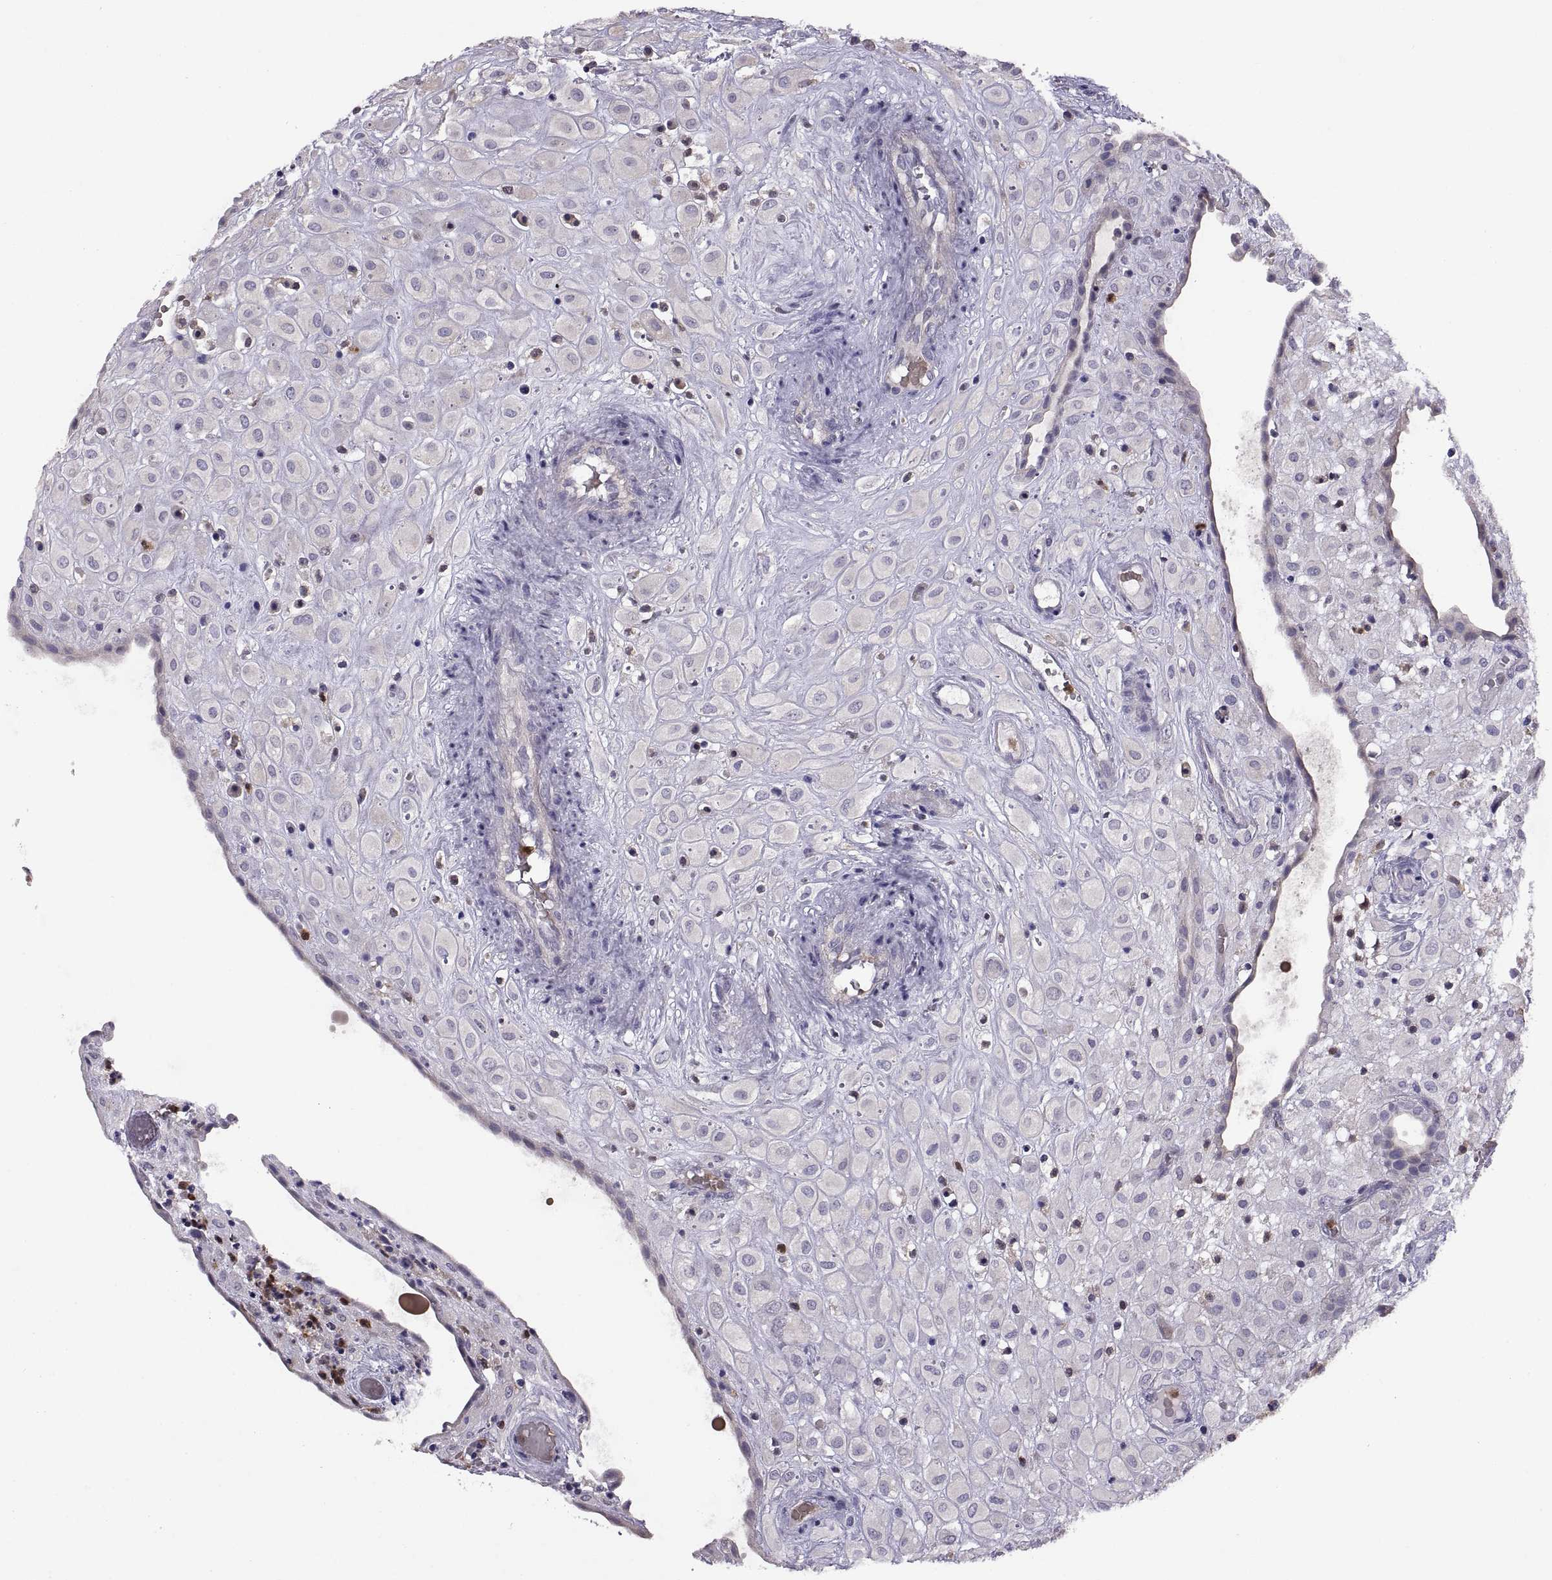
{"staining": {"intensity": "negative", "quantity": "none", "location": "none"}, "tissue": "placenta", "cell_type": "Decidual cells", "image_type": "normal", "snomed": [{"axis": "morphology", "description": "Normal tissue, NOS"}, {"axis": "topography", "description": "Placenta"}], "caption": "This is a micrograph of immunohistochemistry staining of unremarkable placenta, which shows no expression in decidual cells.", "gene": "DOK3", "patient": {"sex": "female", "age": 24}}